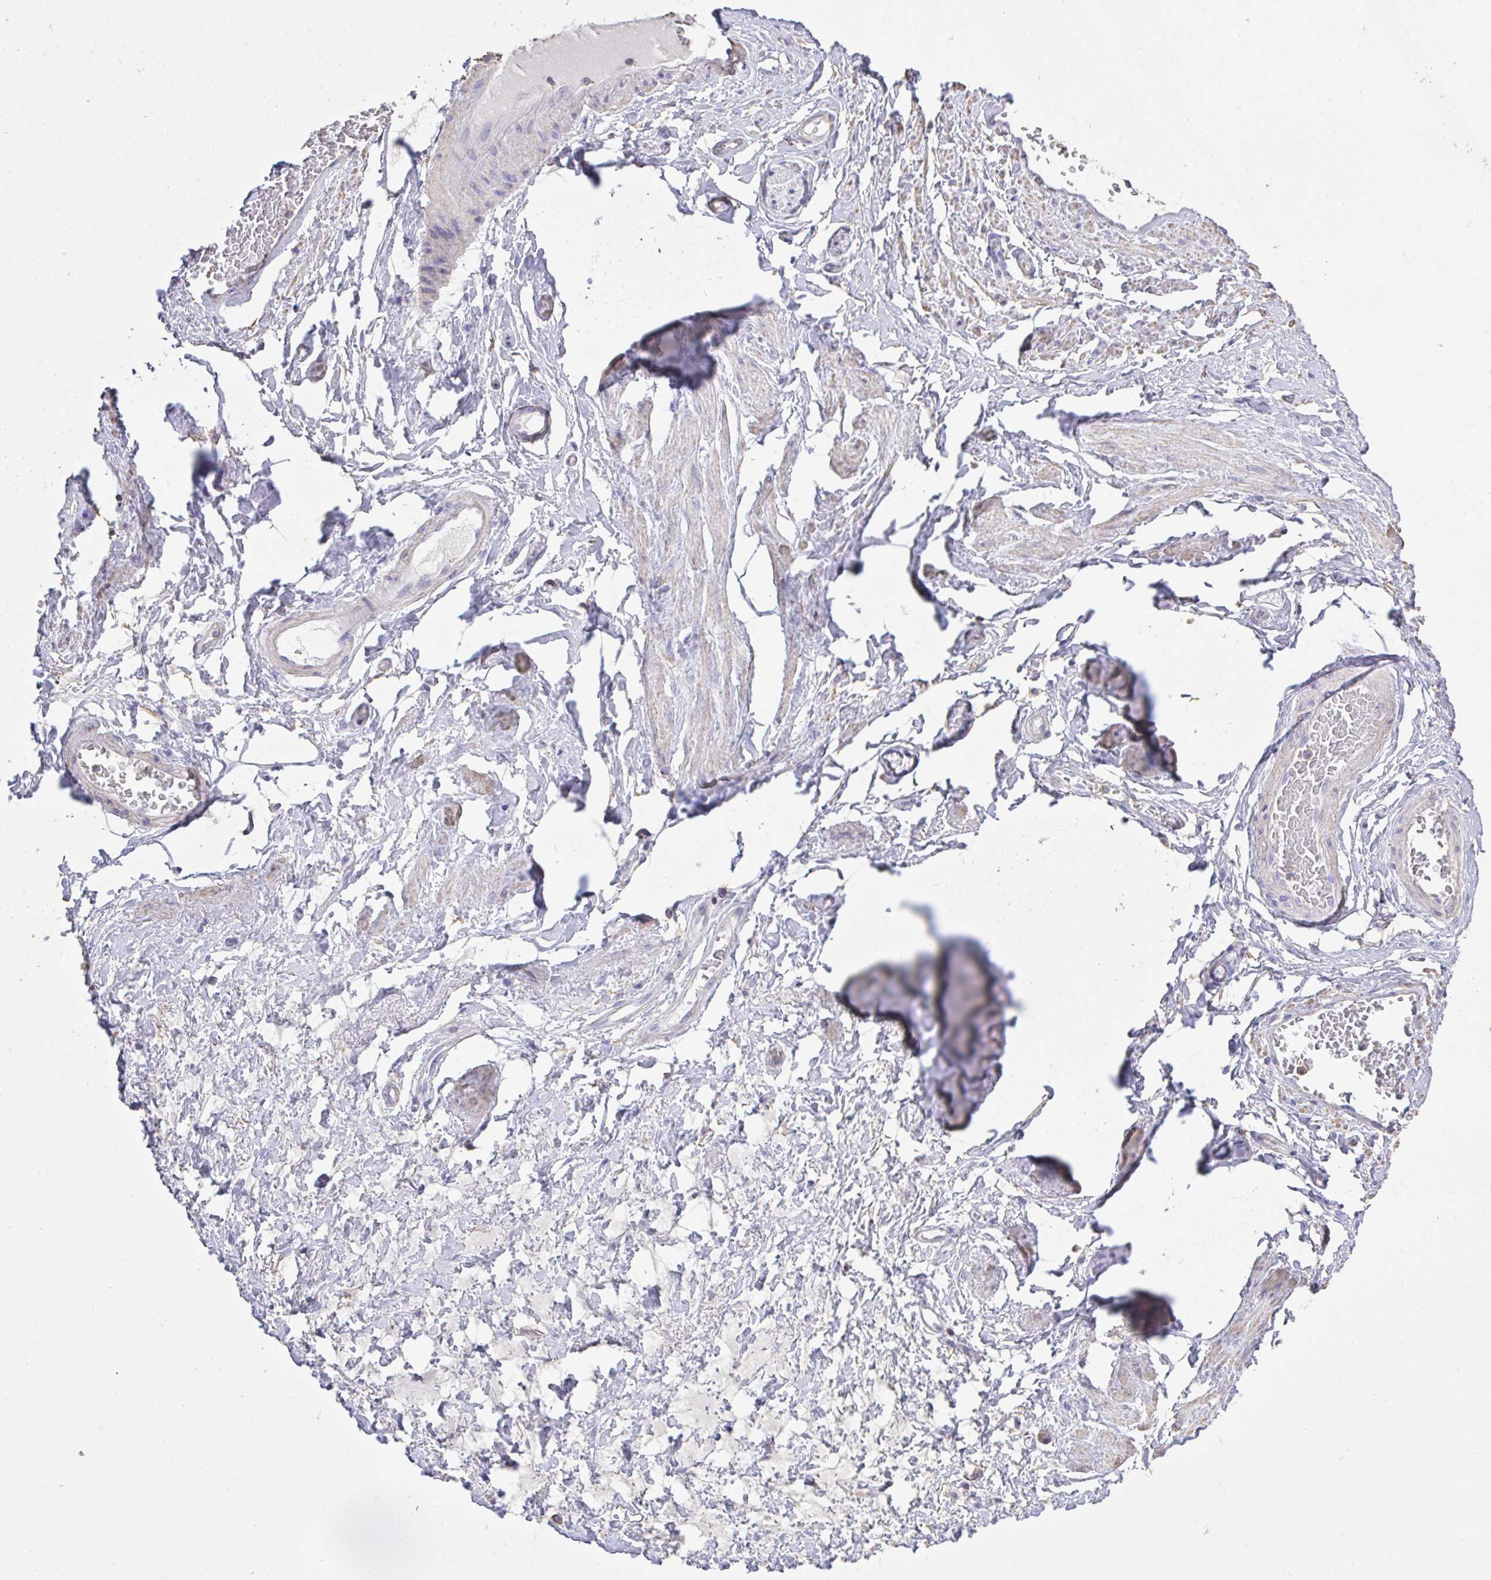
{"staining": {"intensity": "negative", "quantity": "none", "location": "none"}, "tissue": "adipose tissue", "cell_type": "Adipocytes", "image_type": "normal", "snomed": [{"axis": "morphology", "description": "Normal tissue, NOS"}, {"axis": "topography", "description": "Vagina"}, {"axis": "topography", "description": "Peripheral nerve tissue"}], "caption": "An immunohistochemistry micrograph of unremarkable adipose tissue is shown. There is no staining in adipocytes of adipose tissue.", "gene": "IL23R", "patient": {"sex": "female", "age": 71}}